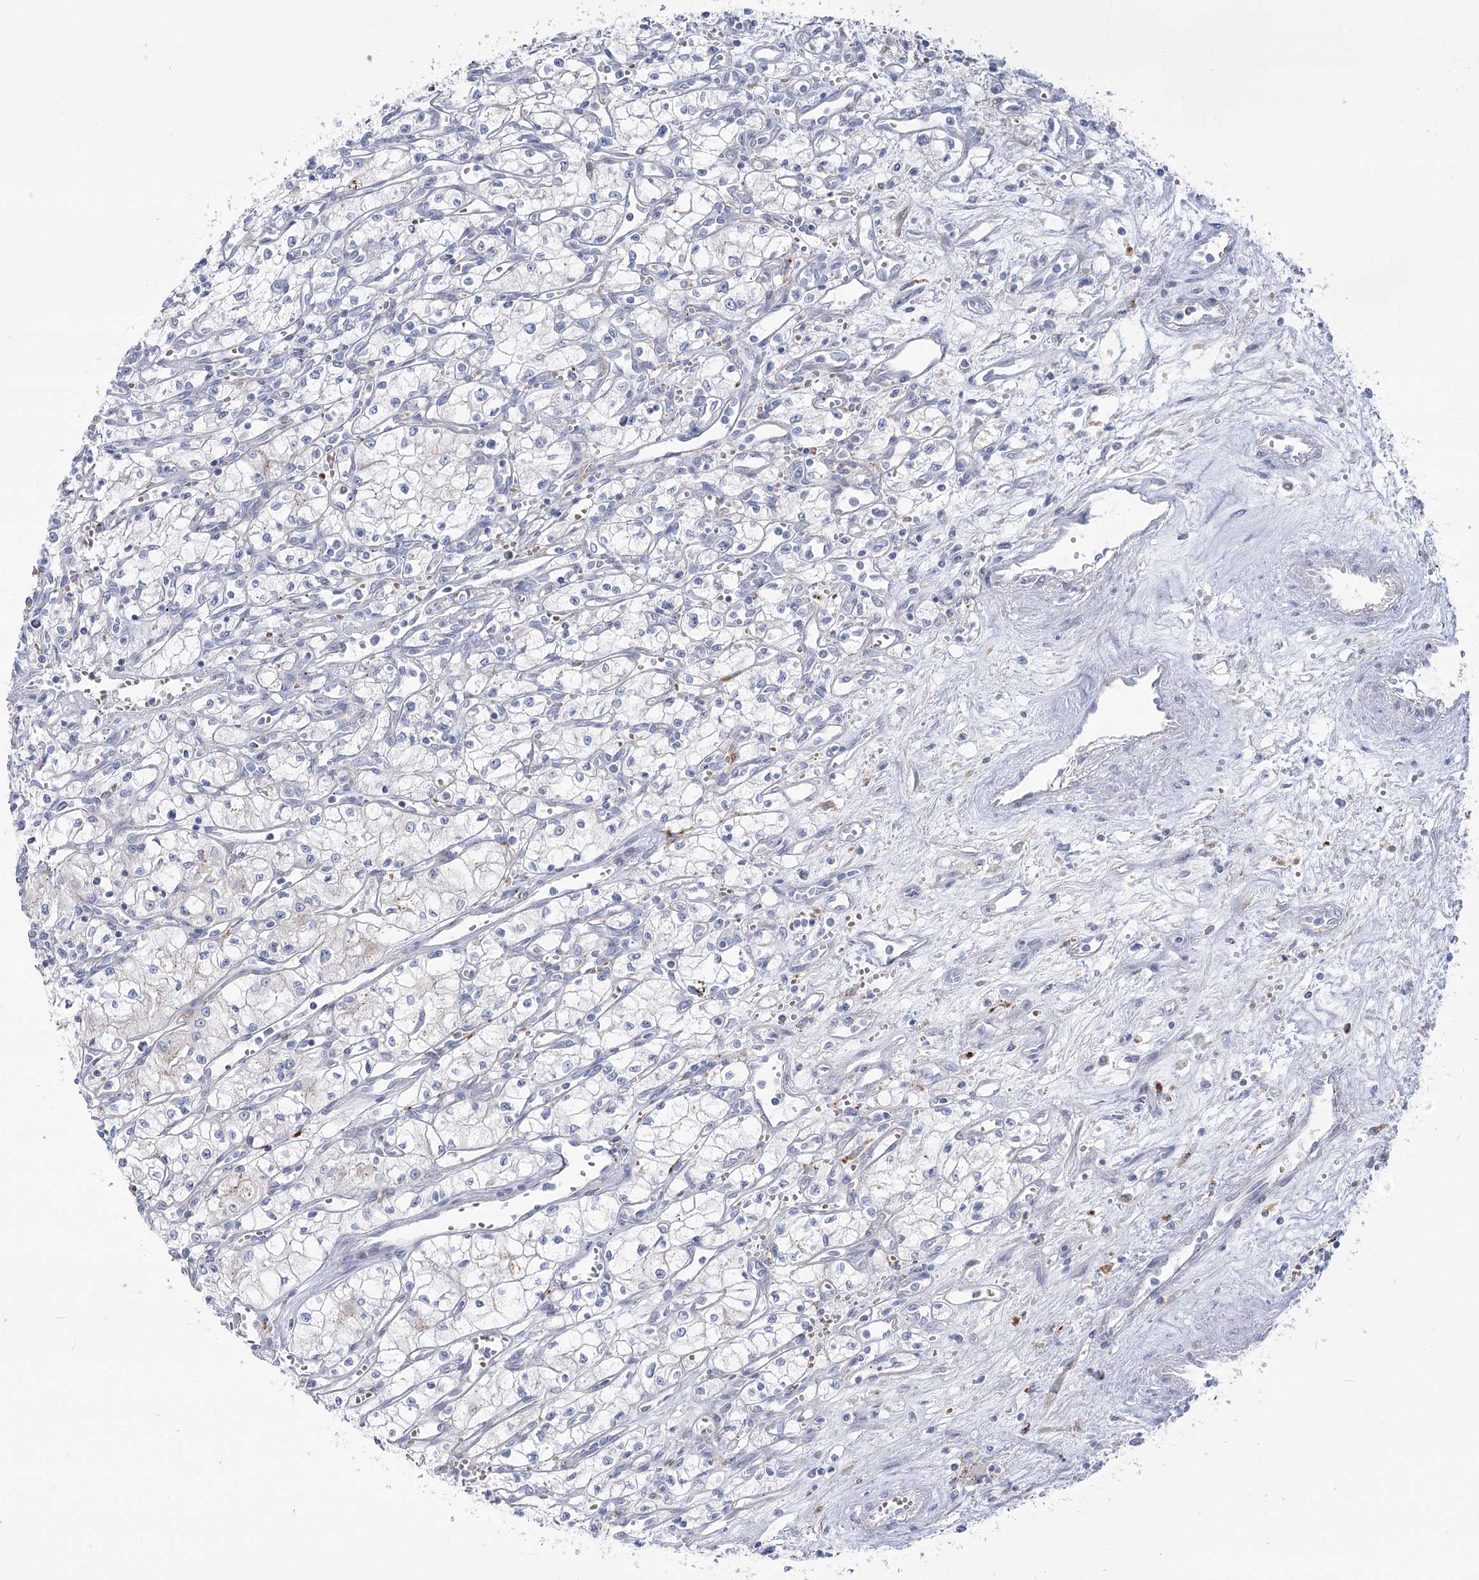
{"staining": {"intensity": "negative", "quantity": "none", "location": "none"}, "tissue": "renal cancer", "cell_type": "Tumor cells", "image_type": "cancer", "snomed": [{"axis": "morphology", "description": "Adenocarcinoma, NOS"}, {"axis": "topography", "description": "Kidney"}], "caption": "This is an immunohistochemistry micrograph of renal cancer (adenocarcinoma). There is no staining in tumor cells.", "gene": "SIAE", "patient": {"sex": "male", "age": 59}}